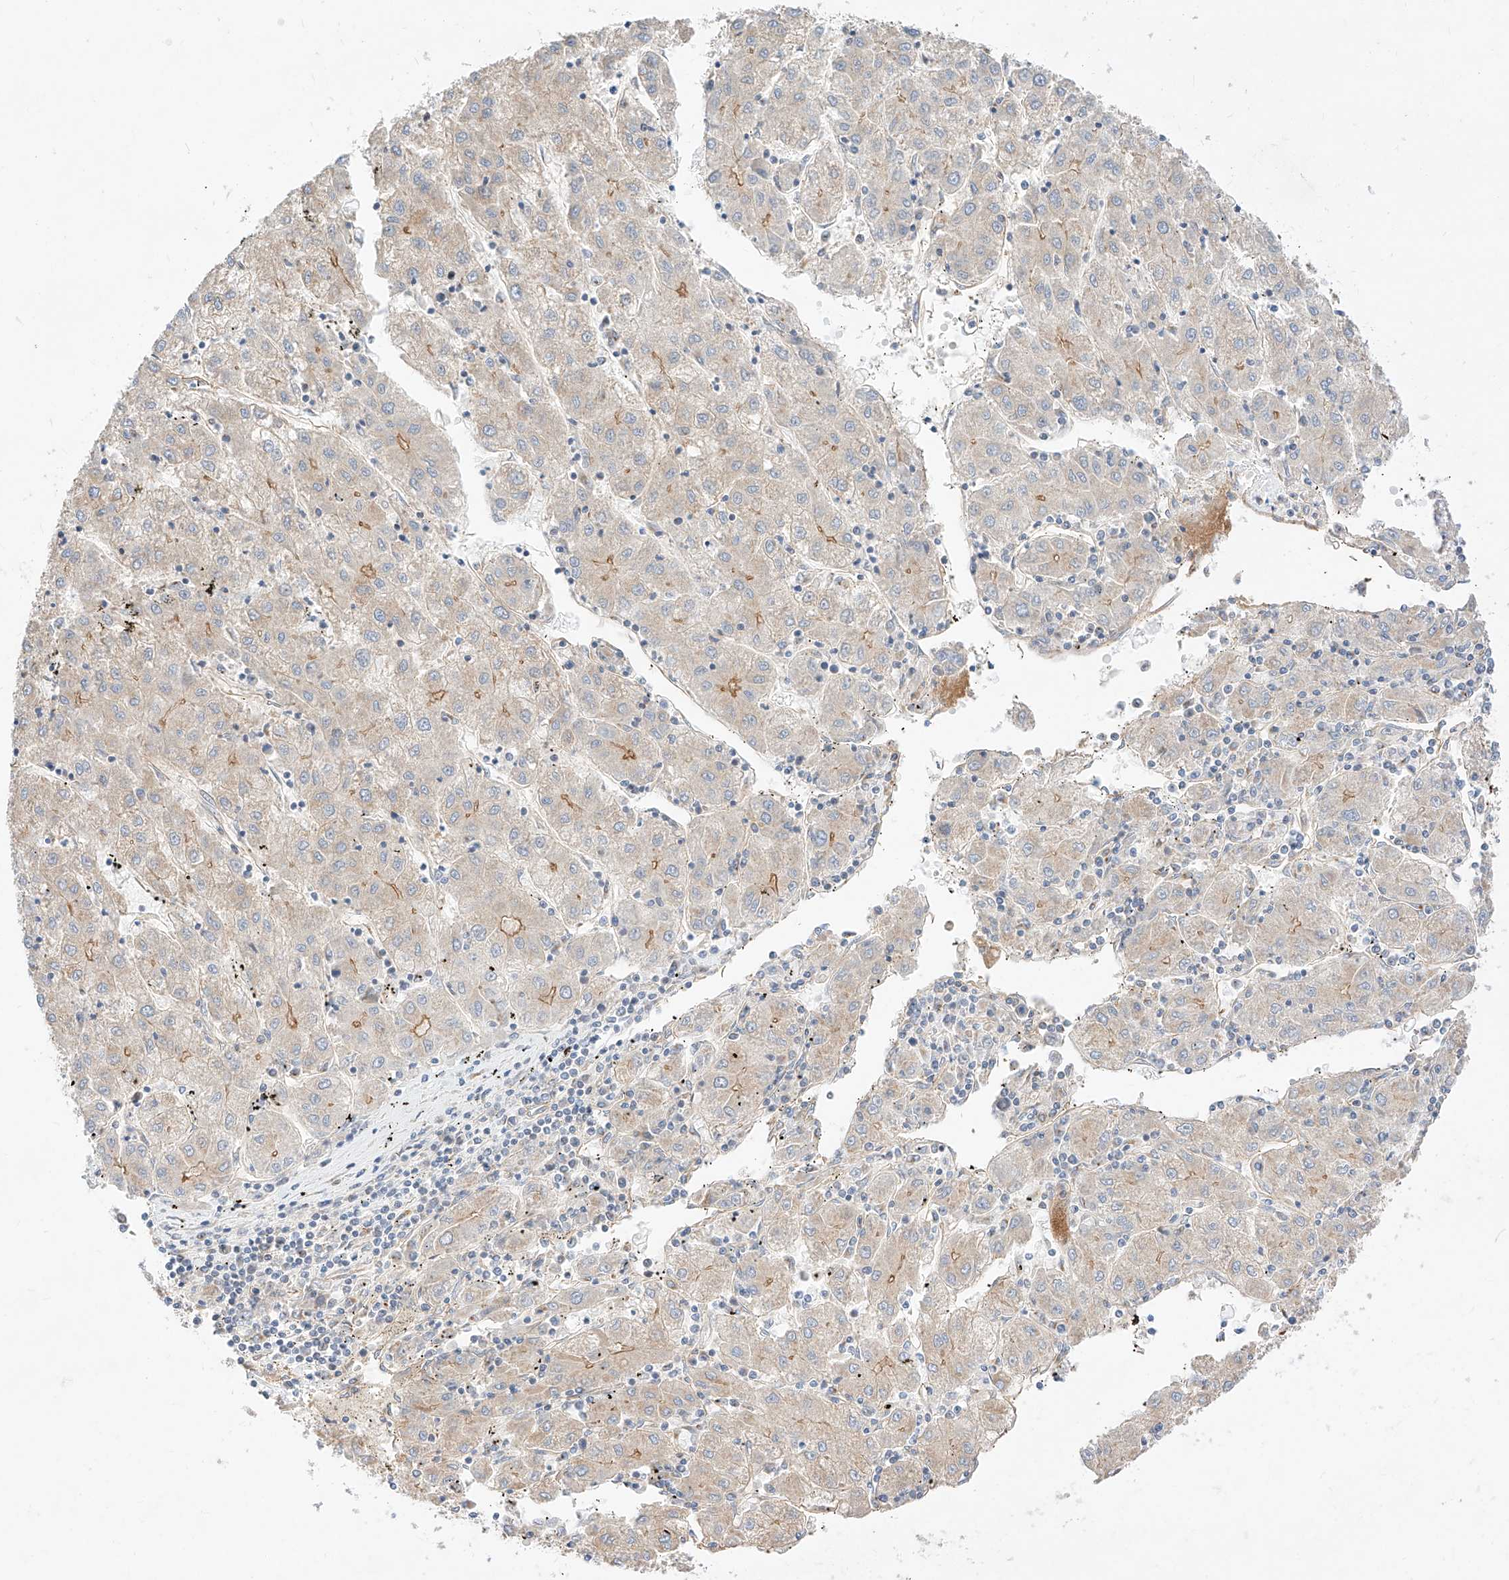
{"staining": {"intensity": "moderate", "quantity": "<25%", "location": "cytoplasmic/membranous"}, "tissue": "liver cancer", "cell_type": "Tumor cells", "image_type": "cancer", "snomed": [{"axis": "morphology", "description": "Carcinoma, Hepatocellular, NOS"}, {"axis": "topography", "description": "Liver"}], "caption": "Immunohistochemistry staining of liver cancer (hepatocellular carcinoma), which displays low levels of moderate cytoplasmic/membranous positivity in about <25% of tumor cells indicating moderate cytoplasmic/membranous protein expression. The staining was performed using DAB (brown) for protein detection and nuclei were counterstained in hematoxylin (blue).", "gene": "CSGALNACT2", "patient": {"sex": "male", "age": 72}}